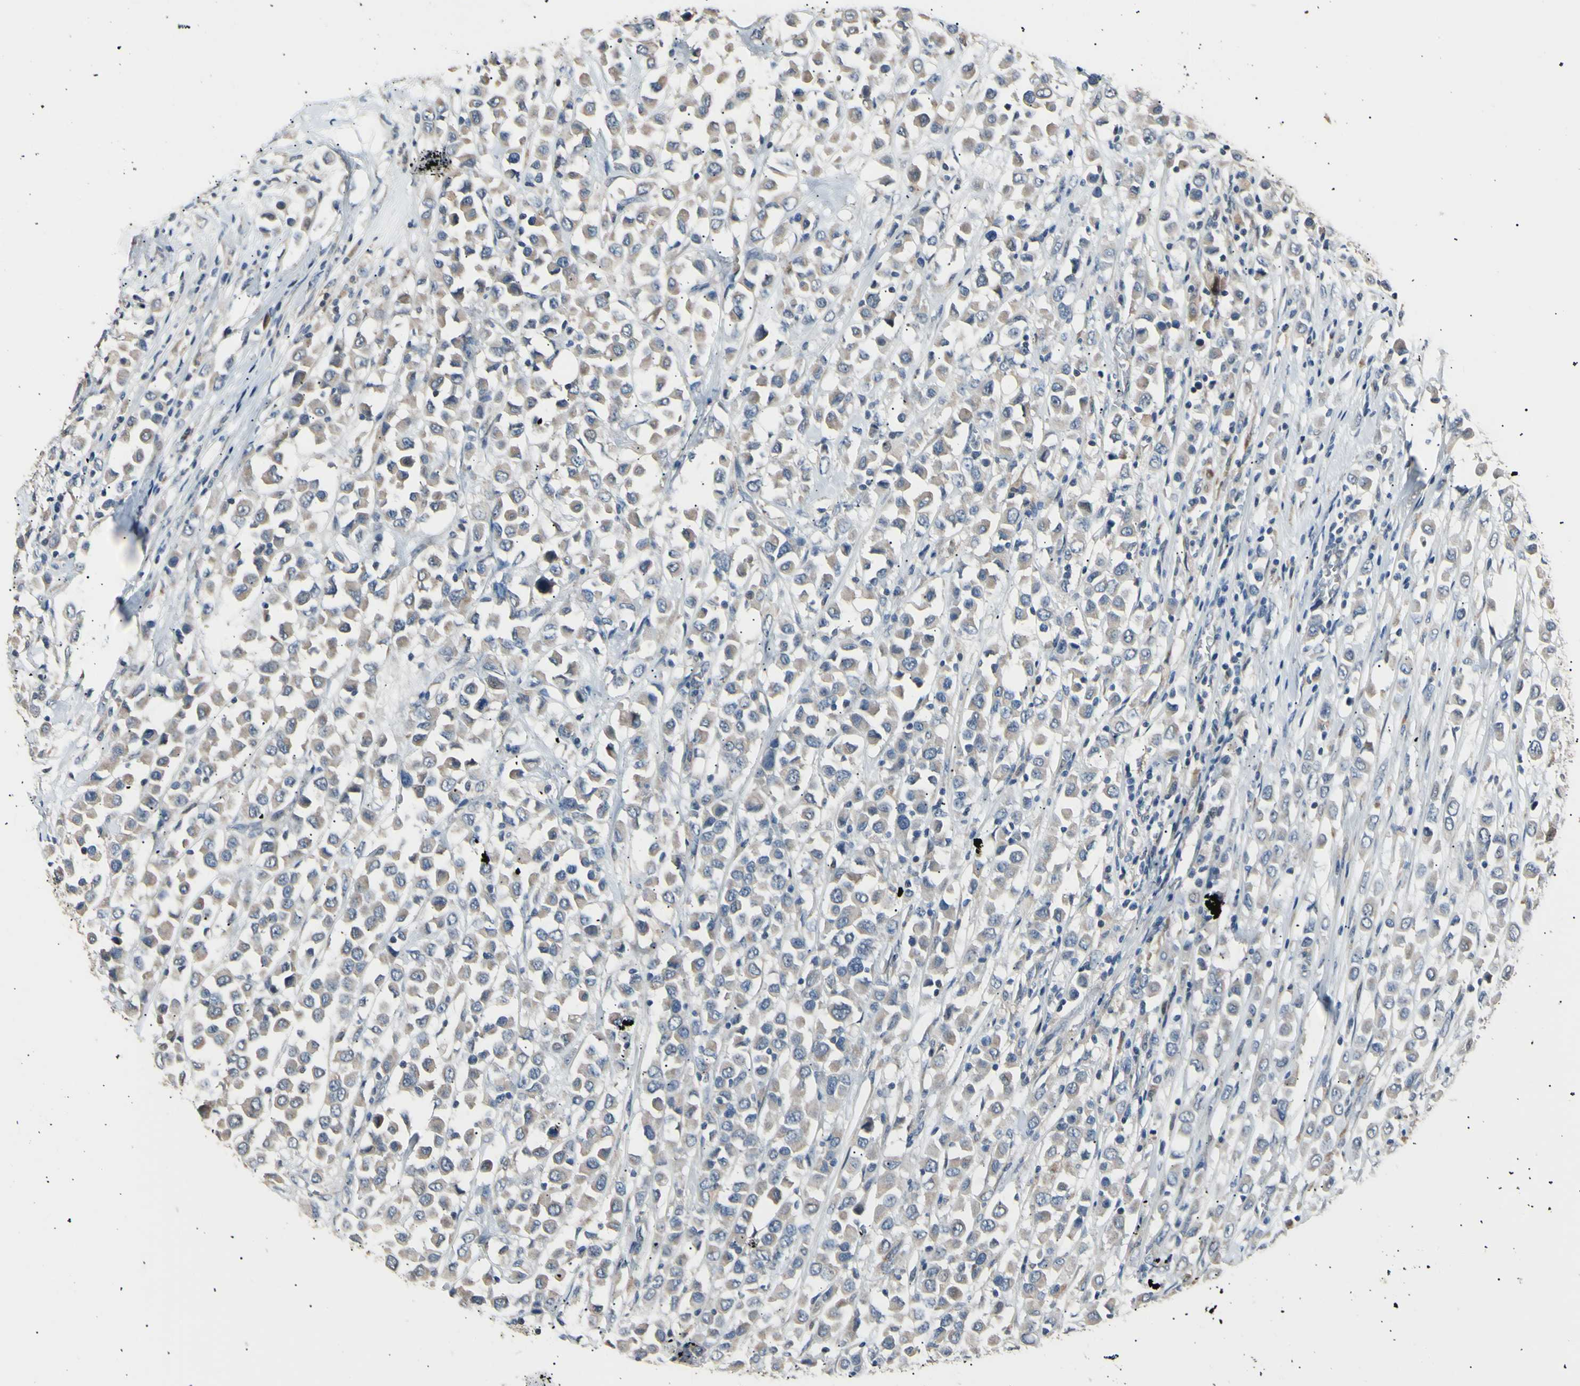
{"staining": {"intensity": "weak", "quantity": ">75%", "location": "cytoplasmic/membranous"}, "tissue": "breast cancer", "cell_type": "Tumor cells", "image_type": "cancer", "snomed": [{"axis": "morphology", "description": "Duct carcinoma"}, {"axis": "topography", "description": "Breast"}], "caption": "DAB immunohistochemical staining of human breast cancer (infiltrating ductal carcinoma) displays weak cytoplasmic/membranous protein expression in about >75% of tumor cells. (DAB IHC, brown staining for protein, blue staining for nuclei).", "gene": "LDLR", "patient": {"sex": "female", "age": 61}}